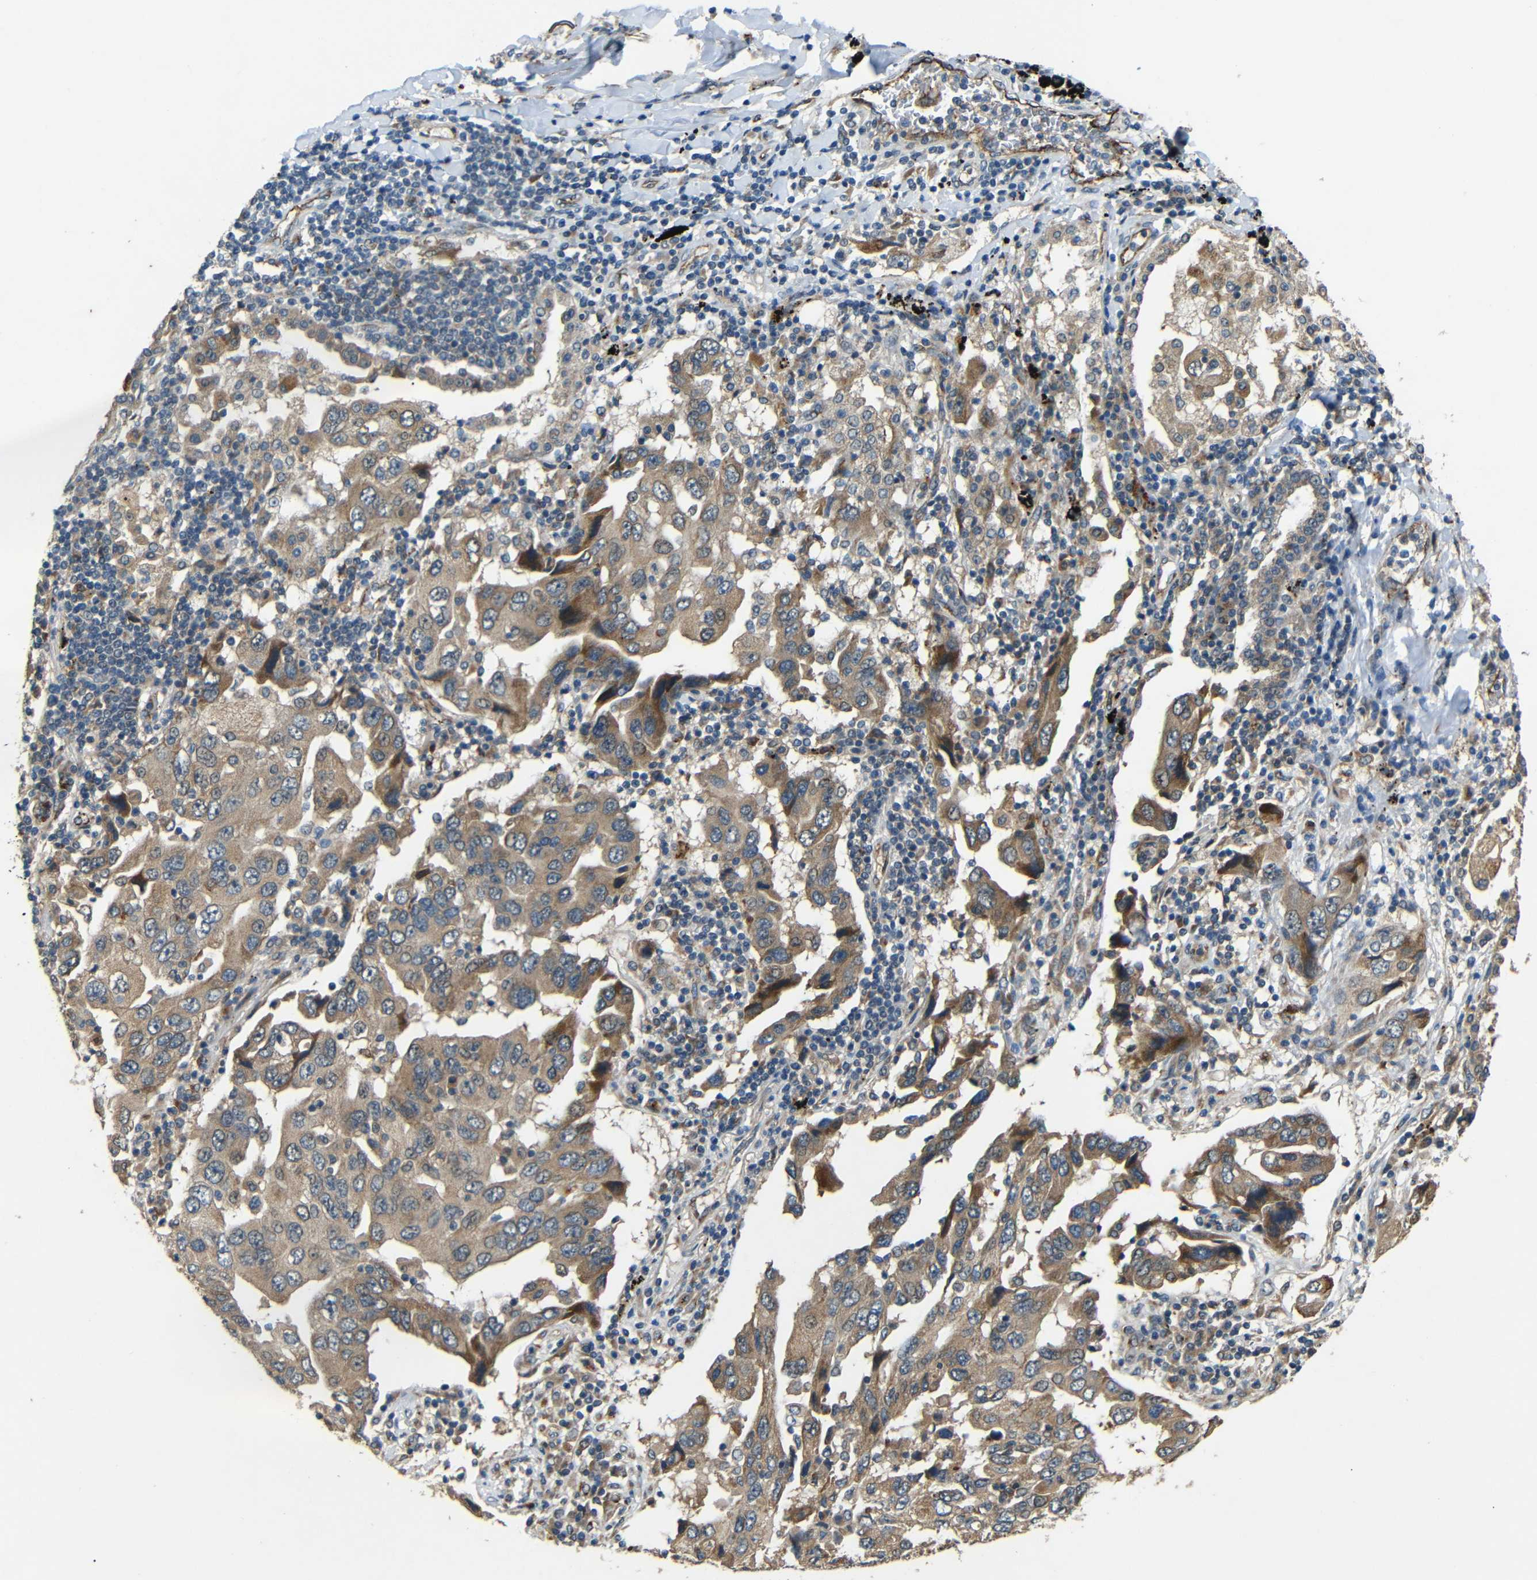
{"staining": {"intensity": "weak", "quantity": ">75%", "location": "cytoplasmic/membranous"}, "tissue": "lung cancer", "cell_type": "Tumor cells", "image_type": "cancer", "snomed": [{"axis": "morphology", "description": "Adenocarcinoma, NOS"}, {"axis": "topography", "description": "Lung"}], "caption": "Immunohistochemistry of human adenocarcinoma (lung) demonstrates low levels of weak cytoplasmic/membranous positivity in about >75% of tumor cells.", "gene": "ATP7A", "patient": {"sex": "female", "age": 65}}